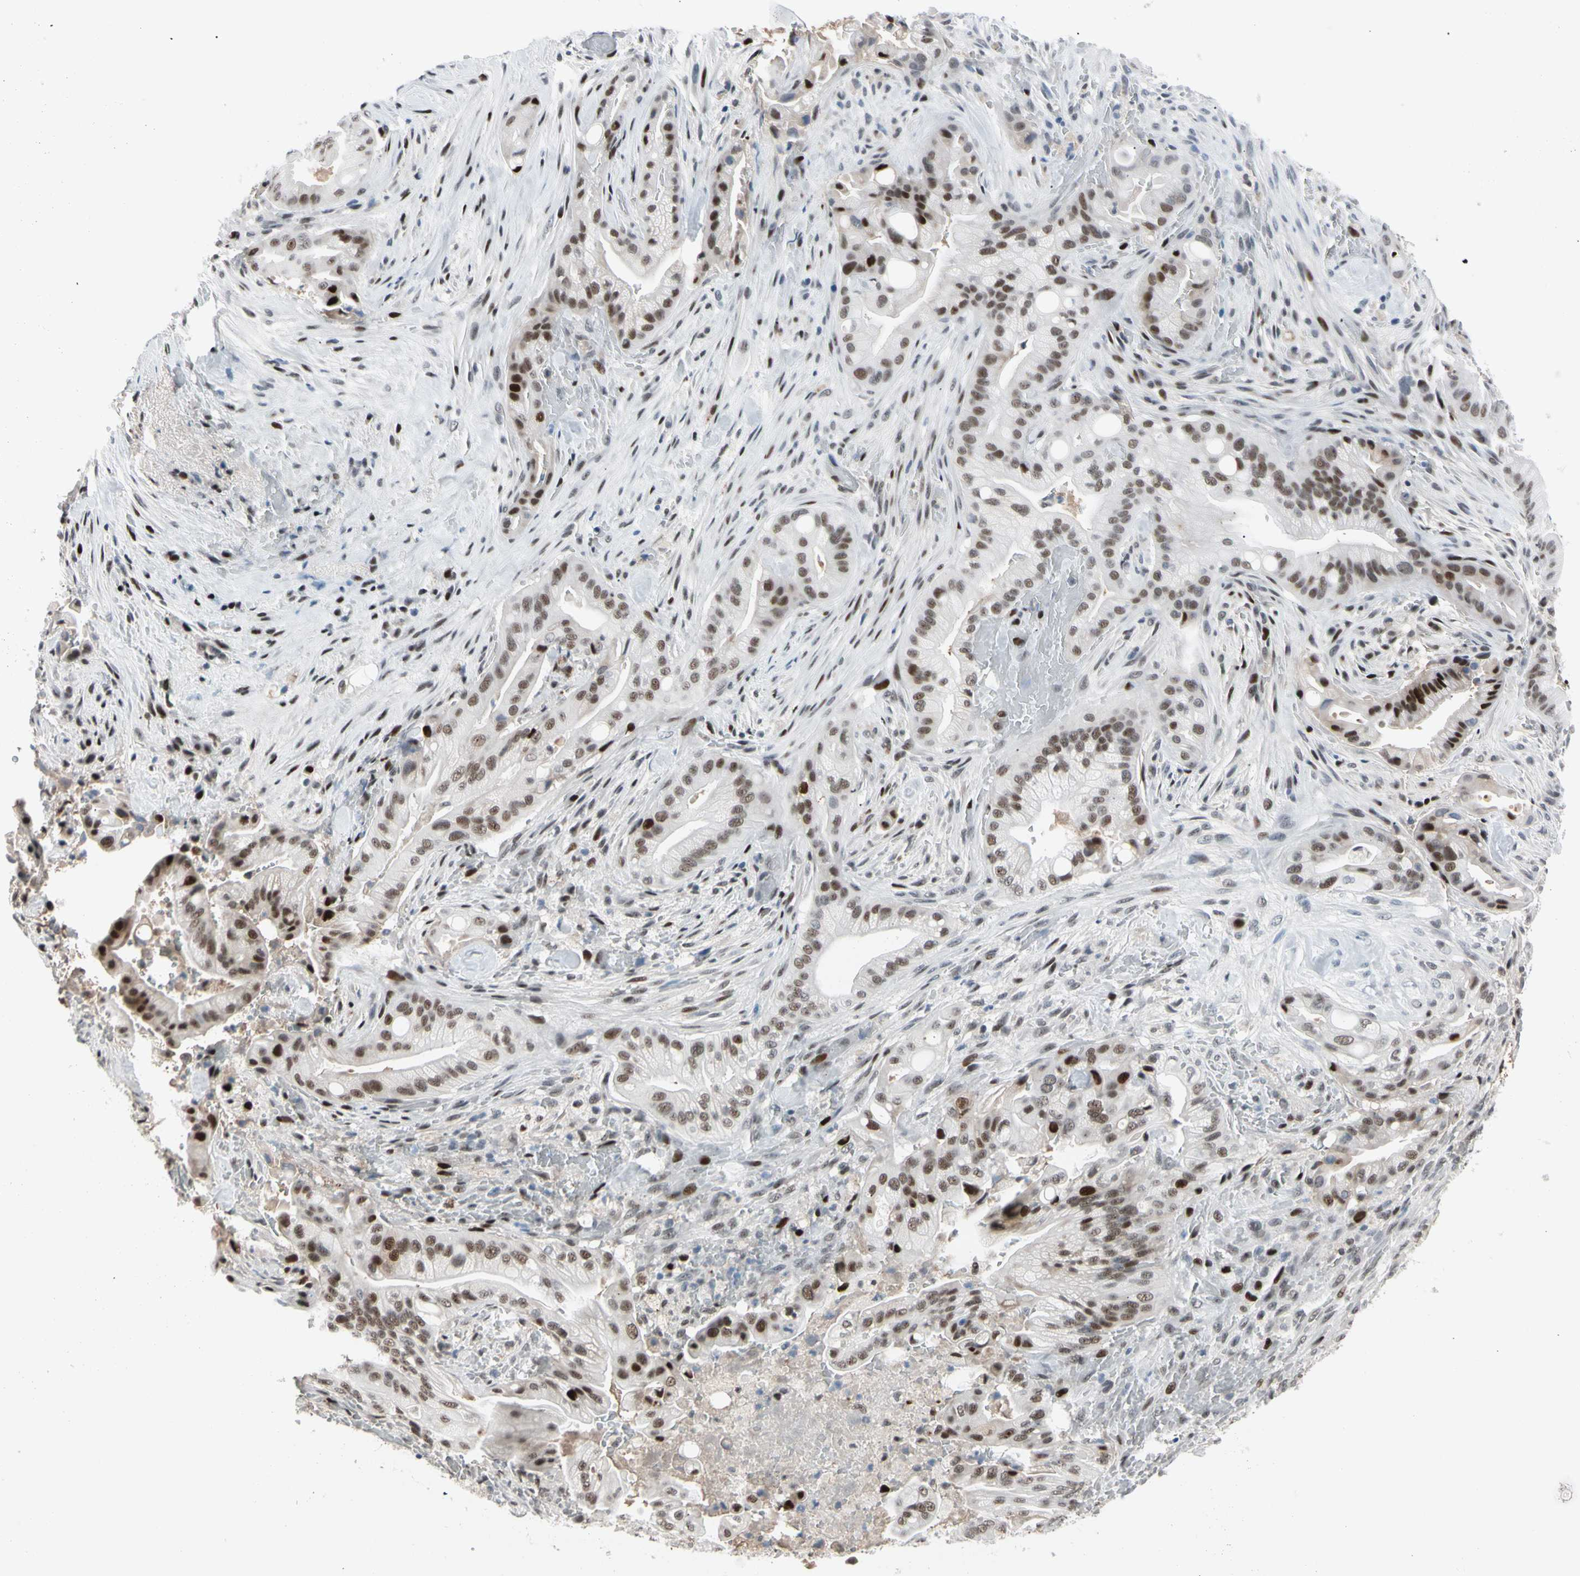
{"staining": {"intensity": "moderate", "quantity": ">75%", "location": "nuclear"}, "tissue": "liver cancer", "cell_type": "Tumor cells", "image_type": "cancer", "snomed": [{"axis": "morphology", "description": "Cholangiocarcinoma"}, {"axis": "topography", "description": "Liver"}], "caption": "Immunohistochemistry (IHC) micrograph of liver cholangiocarcinoma stained for a protein (brown), which demonstrates medium levels of moderate nuclear staining in about >75% of tumor cells.", "gene": "FOXO3", "patient": {"sex": "female", "age": 68}}